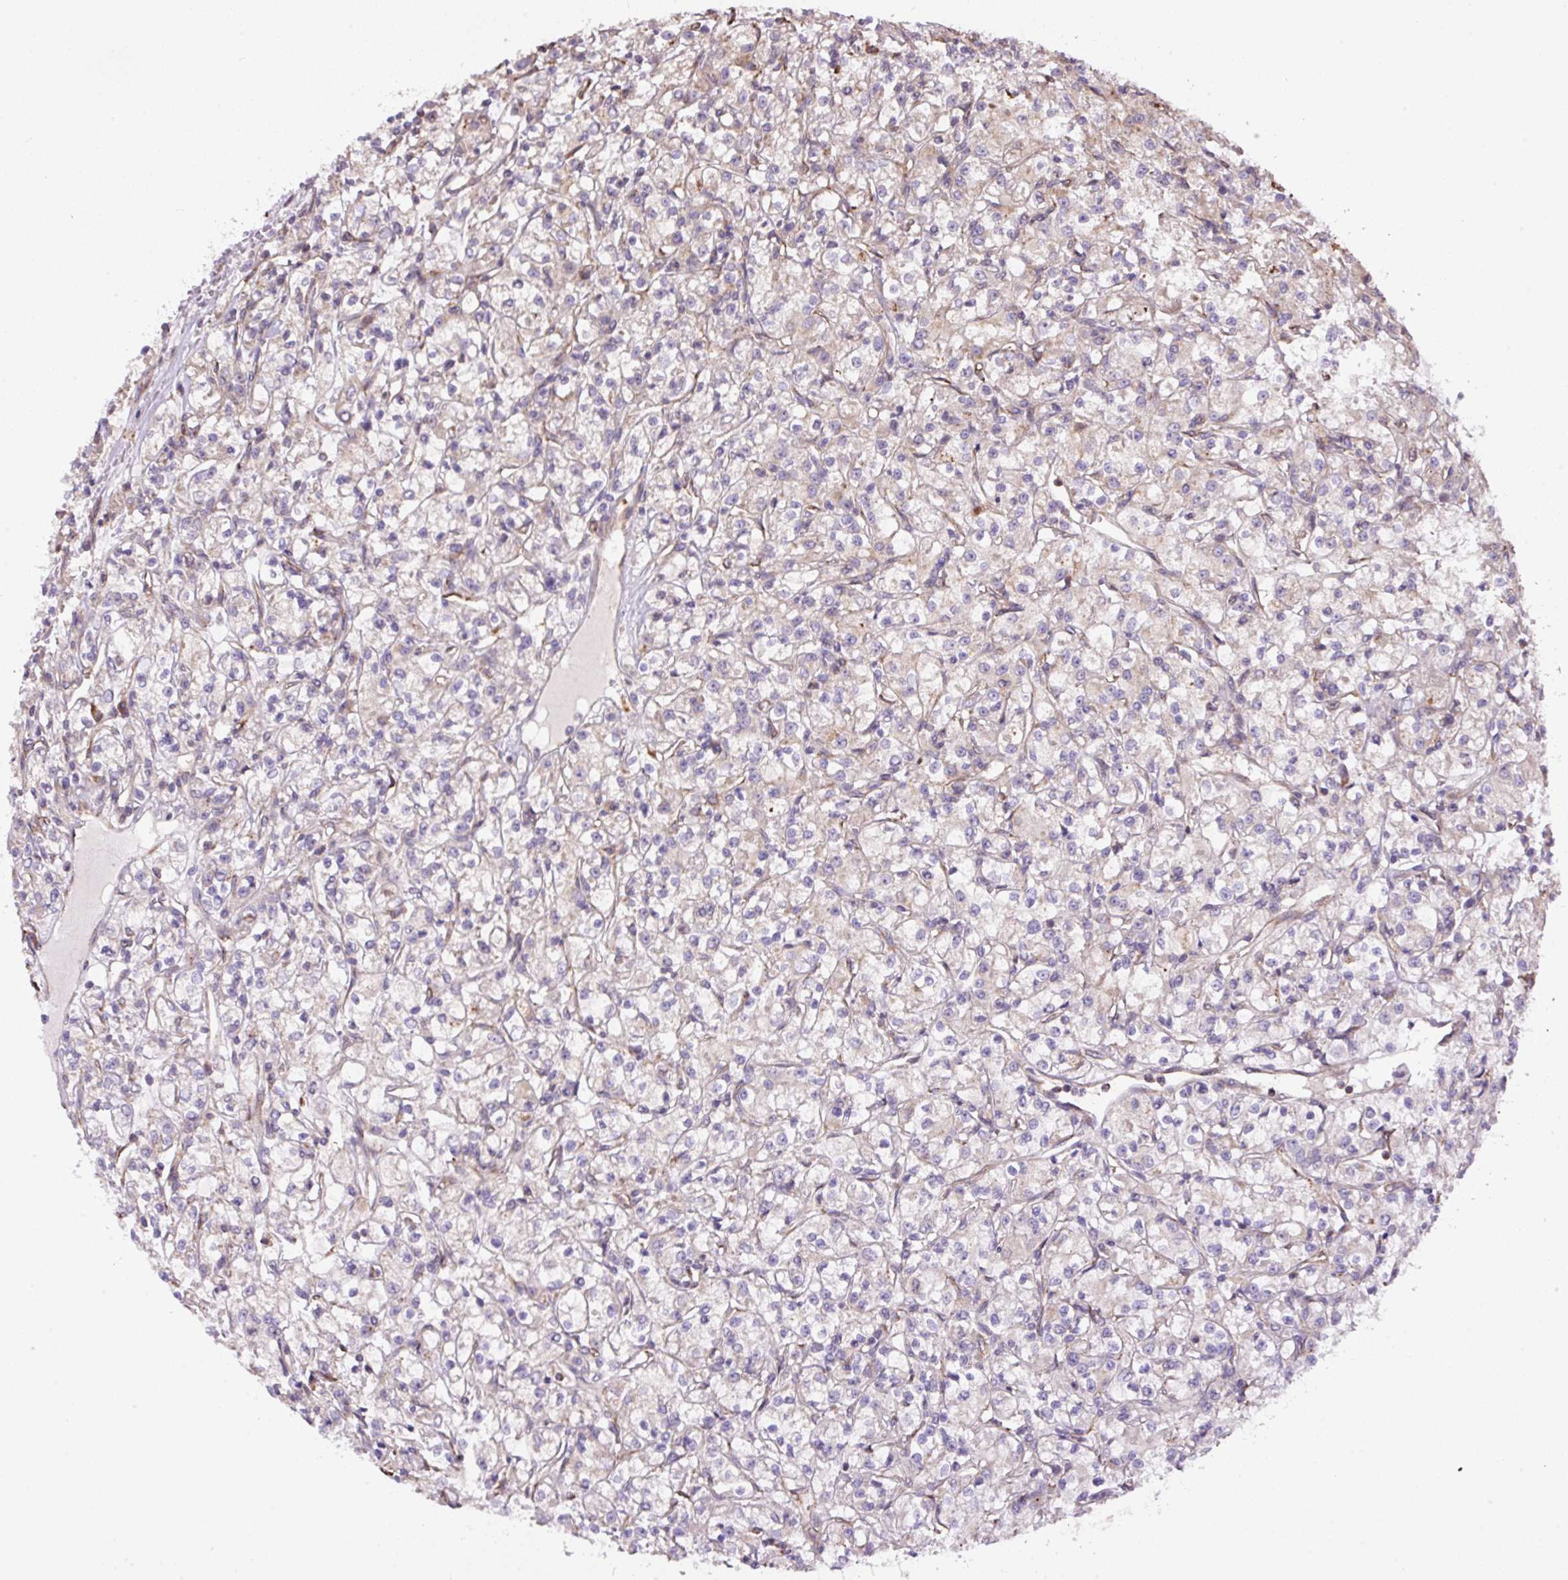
{"staining": {"intensity": "negative", "quantity": "none", "location": "none"}, "tissue": "renal cancer", "cell_type": "Tumor cells", "image_type": "cancer", "snomed": [{"axis": "morphology", "description": "Adenocarcinoma, NOS"}, {"axis": "topography", "description": "Kidney"}], "caption": "Photomicrograph shows no protein positivity in tumor cells of renal cancer tissue.", "gene": "PPME1", "patient": {"sex": "female", "age": 59}}